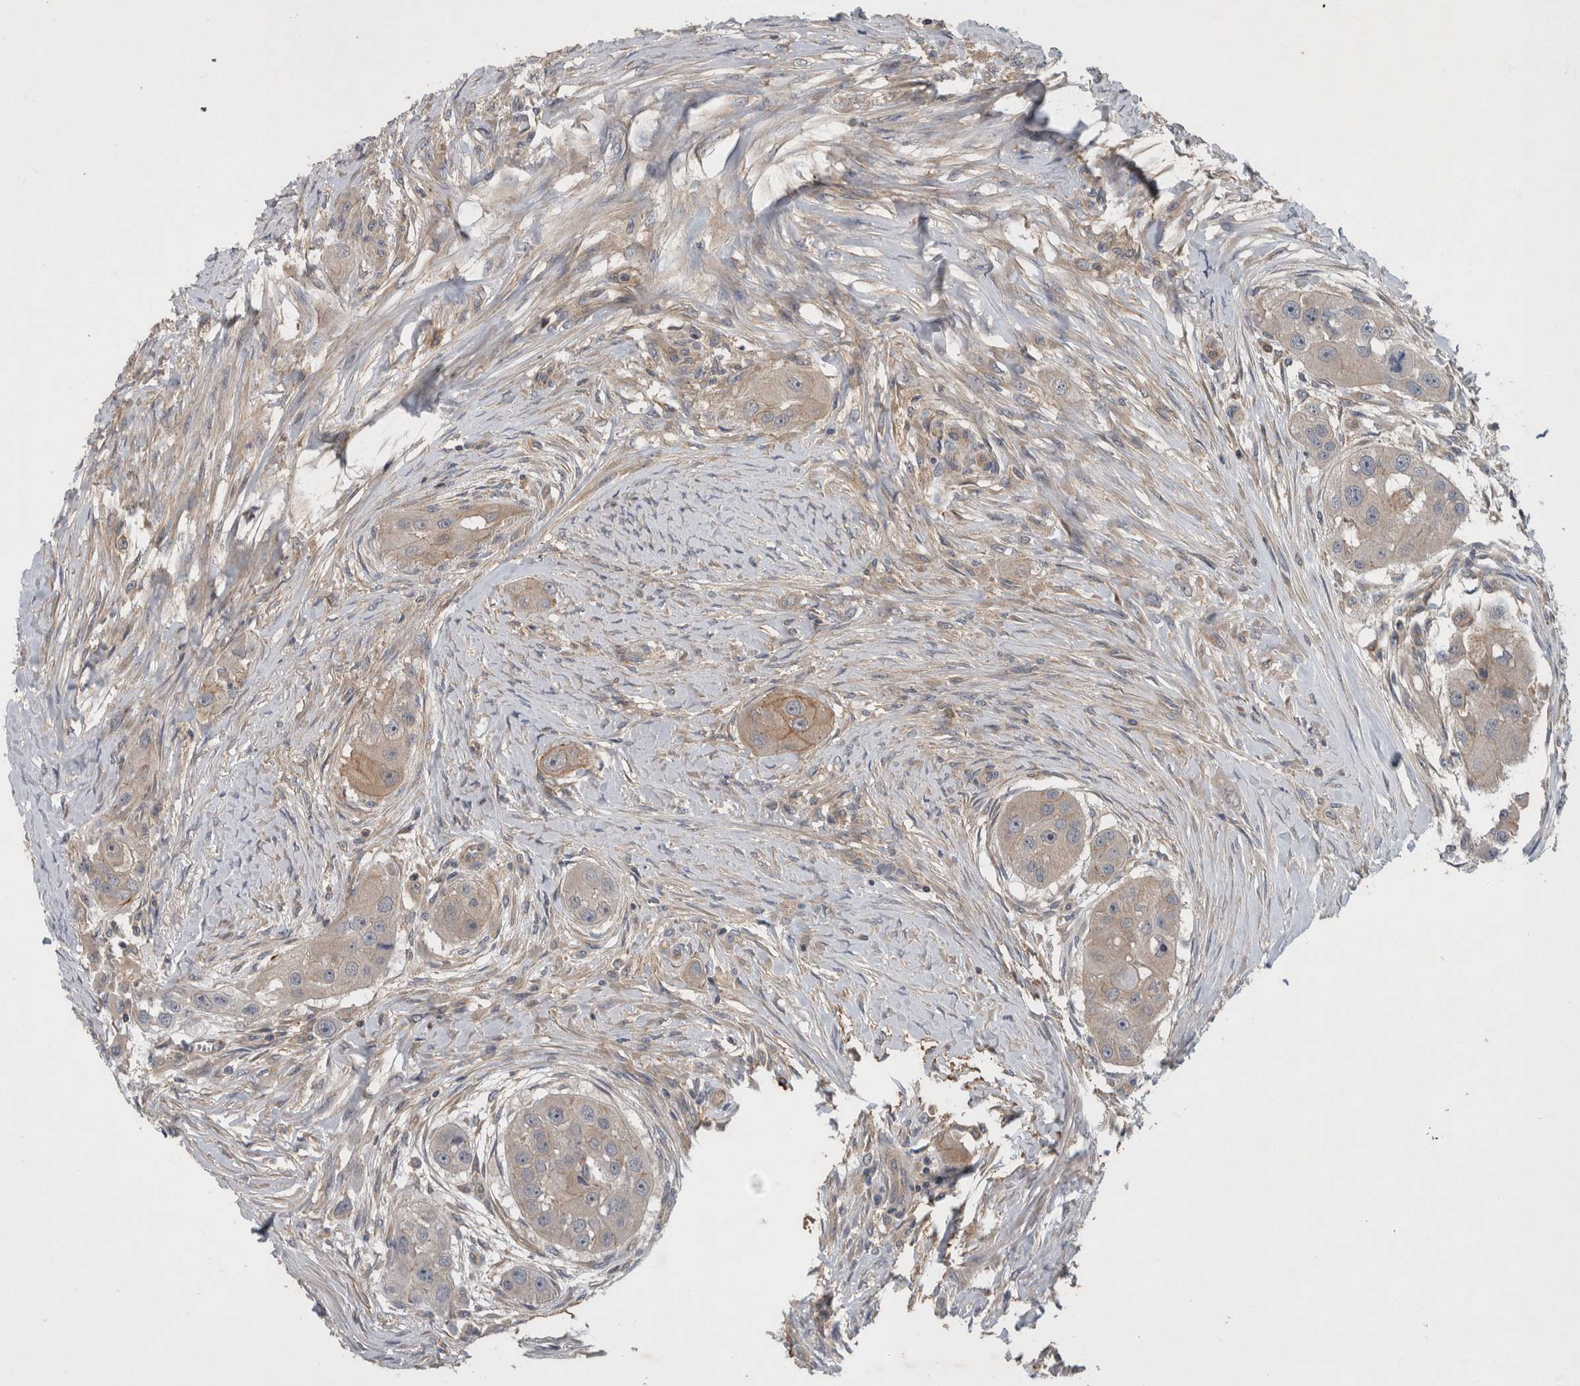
{"staining": {"intensity": "weak", "quantity": "<25%", "location": "cytoplasmic/membranous"}, "tissue": "head and neck cancer", "cell_type": "Tumor cells", "image_type": "cancer", "snomed": [{"axis": "morphology", "description": "Normal tissue, NOS"}, {"axis": "morphology", "description": "Squamous cell carcinoma, NOS"}, {"axis": "topography", "description": "Skeletal muscle"}, {"axis": "topography", "description": "Head-Neck"}], "caption": "There is no significant staining in tumor cells of squamous cell carcinoma (head and neck). (Brightfield microscopy of DAB (3,3'-diaminobenzidine) IHC at high magnification).", "gene": "SCARA5", "patient": {"sex": "male", "age": 51}}